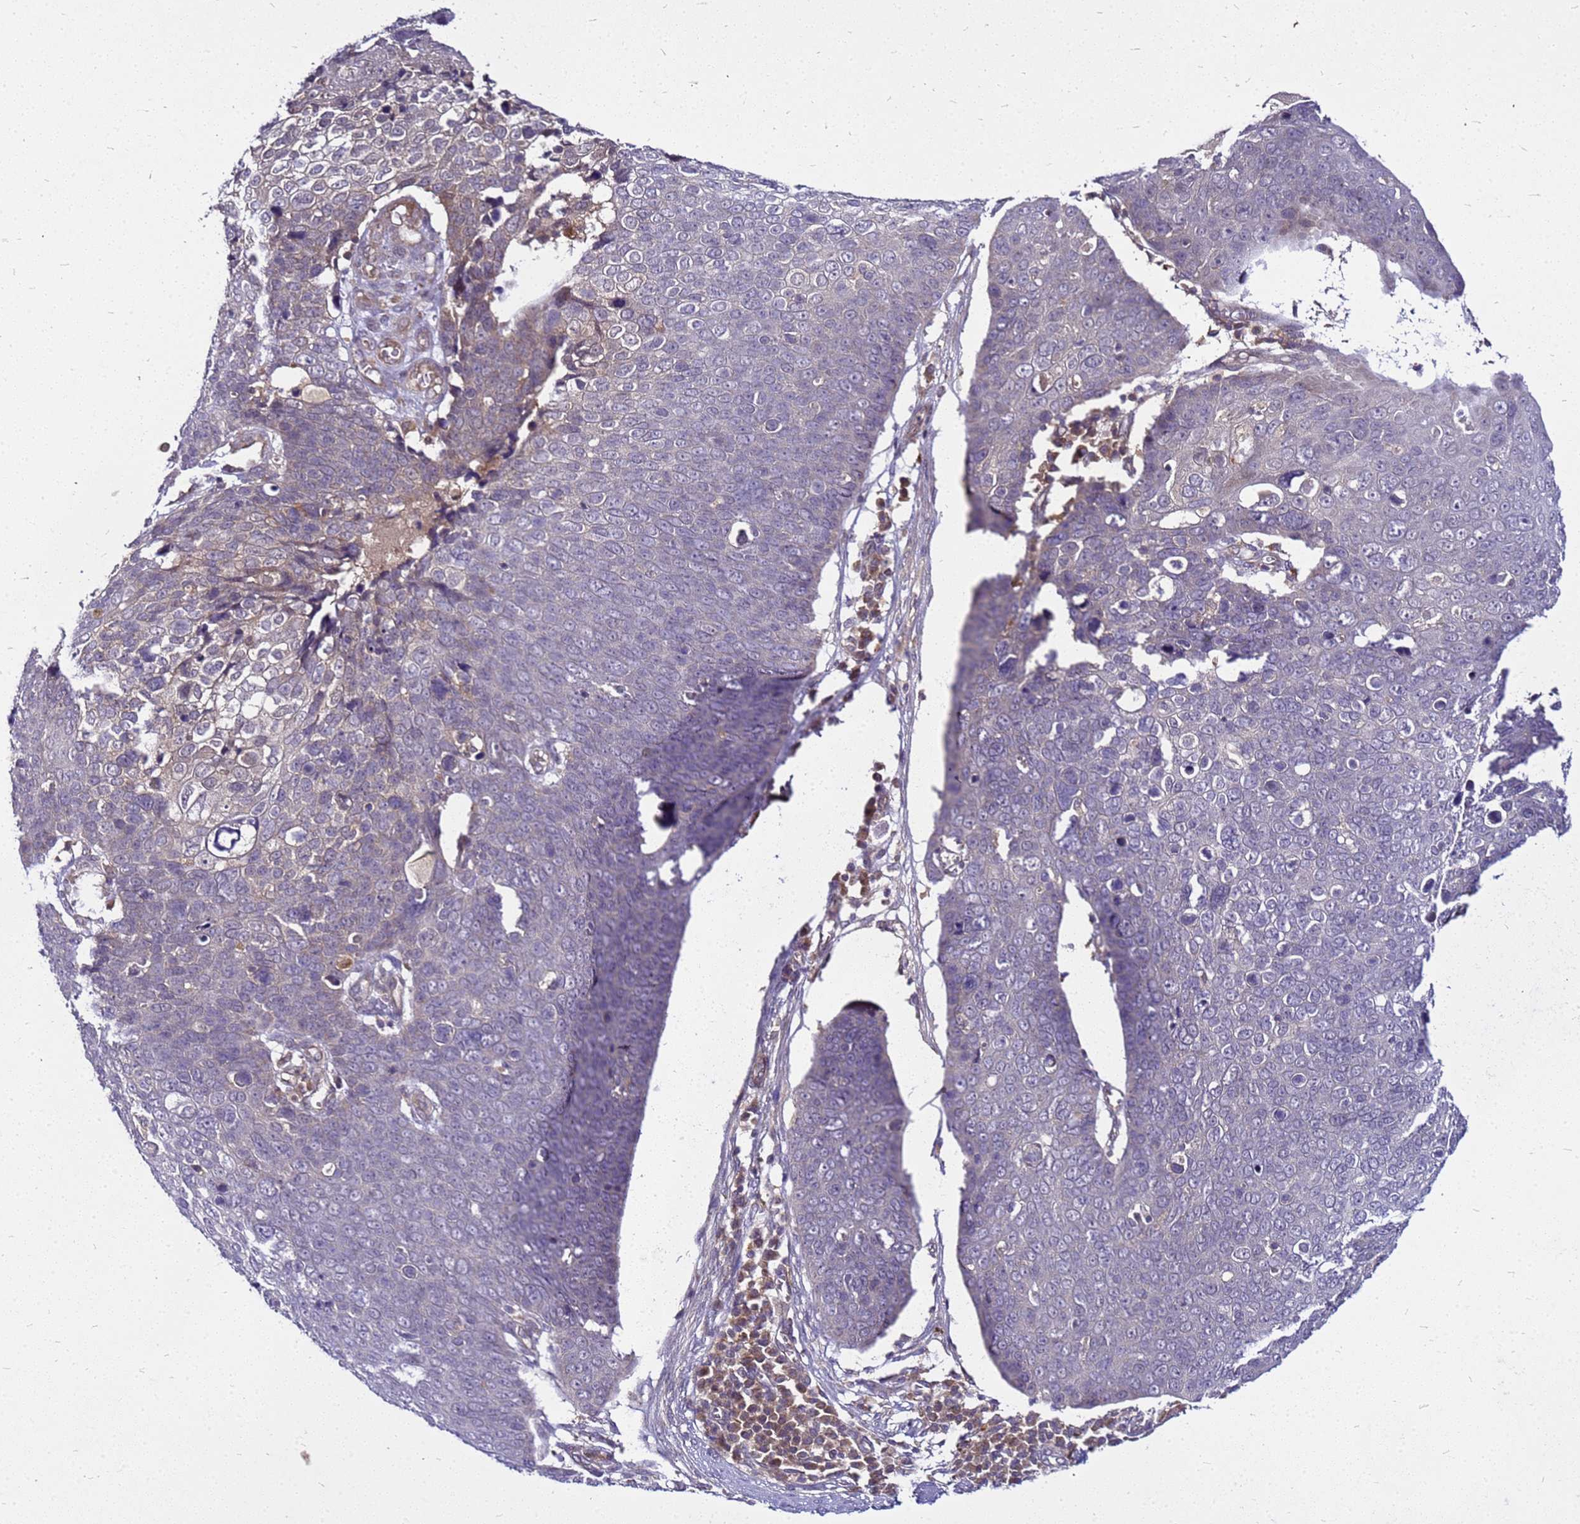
{"staining": {"intensity": "negative", "quantity": "none", "location": "none"}, "tissue": "skin cancer", "cell_type": "Tumor cells", "image_type": "cancer", "snomed": [{"axis": "morphology", "description": "Squamous cell carcinoma, NOS"}, {"axis": "topography", "description": "Skin"}], "caption": "This is an IHC histopathology image of human skin cancer (squamous cell carcinoma). There is no expression in tumor cells.", "gene": "SAT1", "patient": {"sex": "male", "age": 71}}